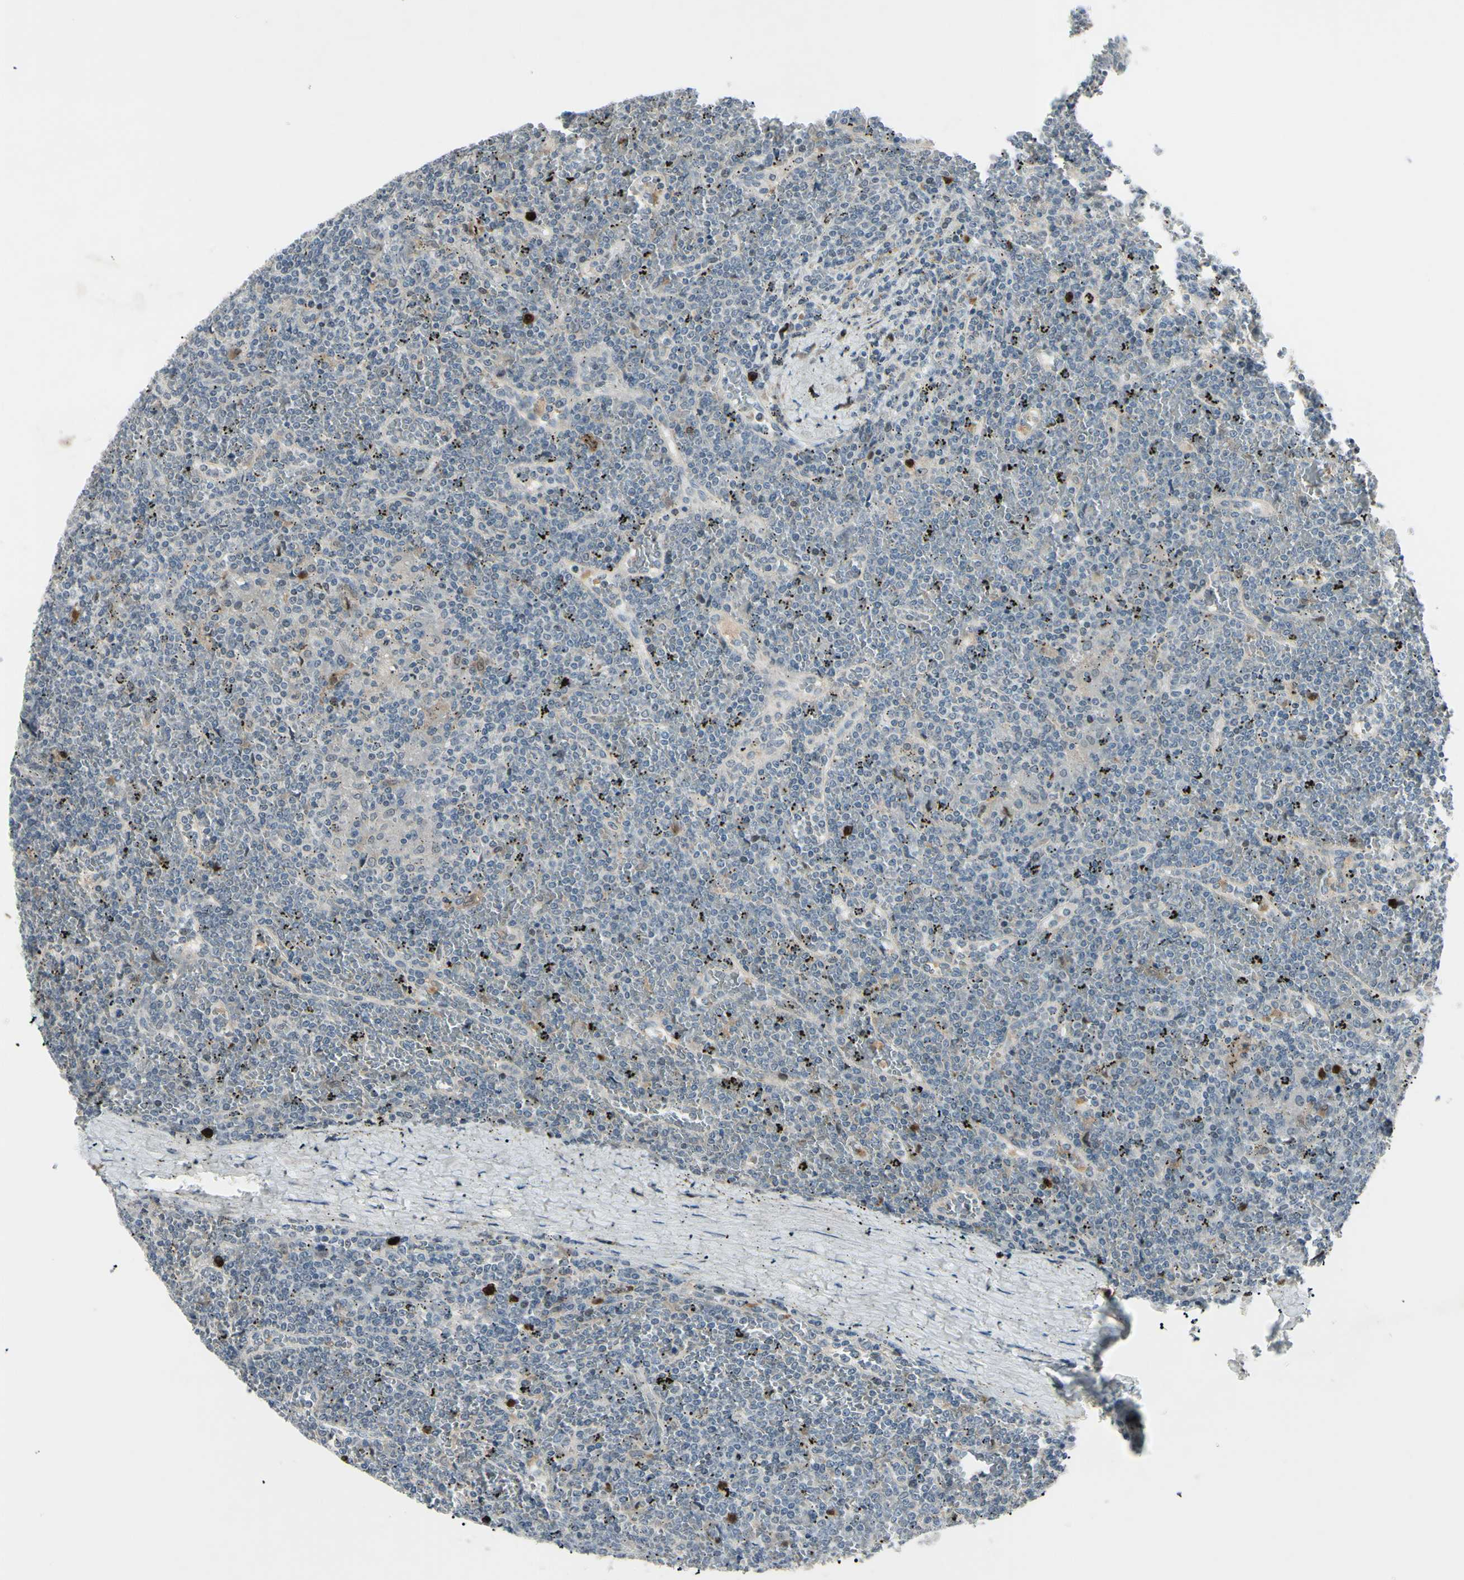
{"staining": {"intensity": "negative", "quantity": "none", "location": "none"}, "tissue": "lymphoma", "cell_type": "Tumor cells", "image_type": "cancer", "snomed": [{"axis": "morphology", "description": "Malignant lymphoma, non-Hodgkin's type, Low grade"}, {"axis": "topography", "description": "Spleen"}], "caption": "High power microscopy micrograph of an immunohistochemistry micrograph of low-grade malignant lymphoma, non-Hodgkin's type, revealing no significant staining in tumor cells.", "gene": "ETNK1", "patient": {"sex": "female", "age": 19}}